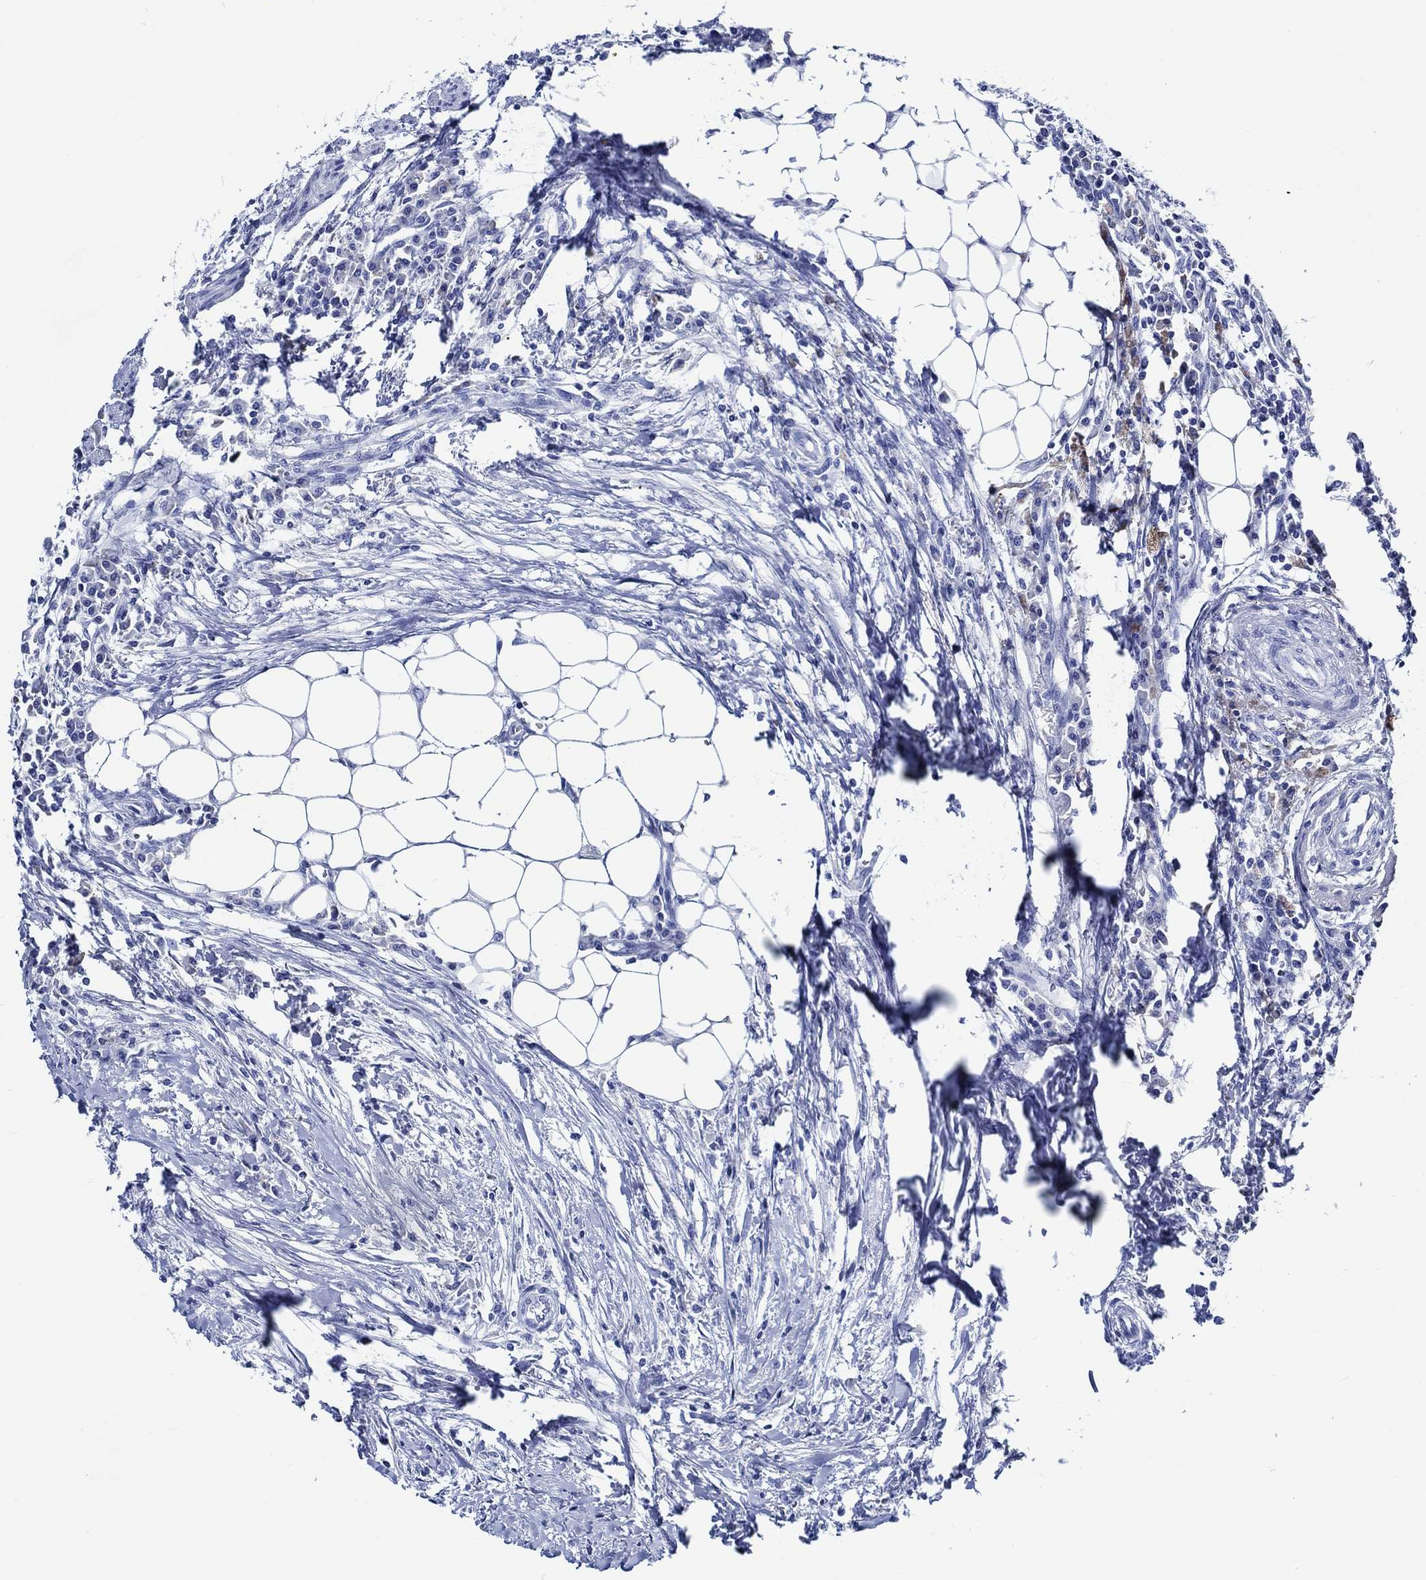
{"staining": {"intensity": "negative", "quantity": "none", "location": "none"}, "tissue": "colorectal cancer", "cell_type": "Tumor cells", "image_type": "cancer", "snomed": [{"axis": "morphology", "description": "Adenocarcinoma, NOS"}, {"axis": "topography", "description": "Colon"}], "caption": "Immunohistochemical staining of human colorectal cancer (adenocarcinoma) reveals no significant positivity in tumor cells.", "gene": "WDR62", "patient": {"sex": "male", "age": 53}}